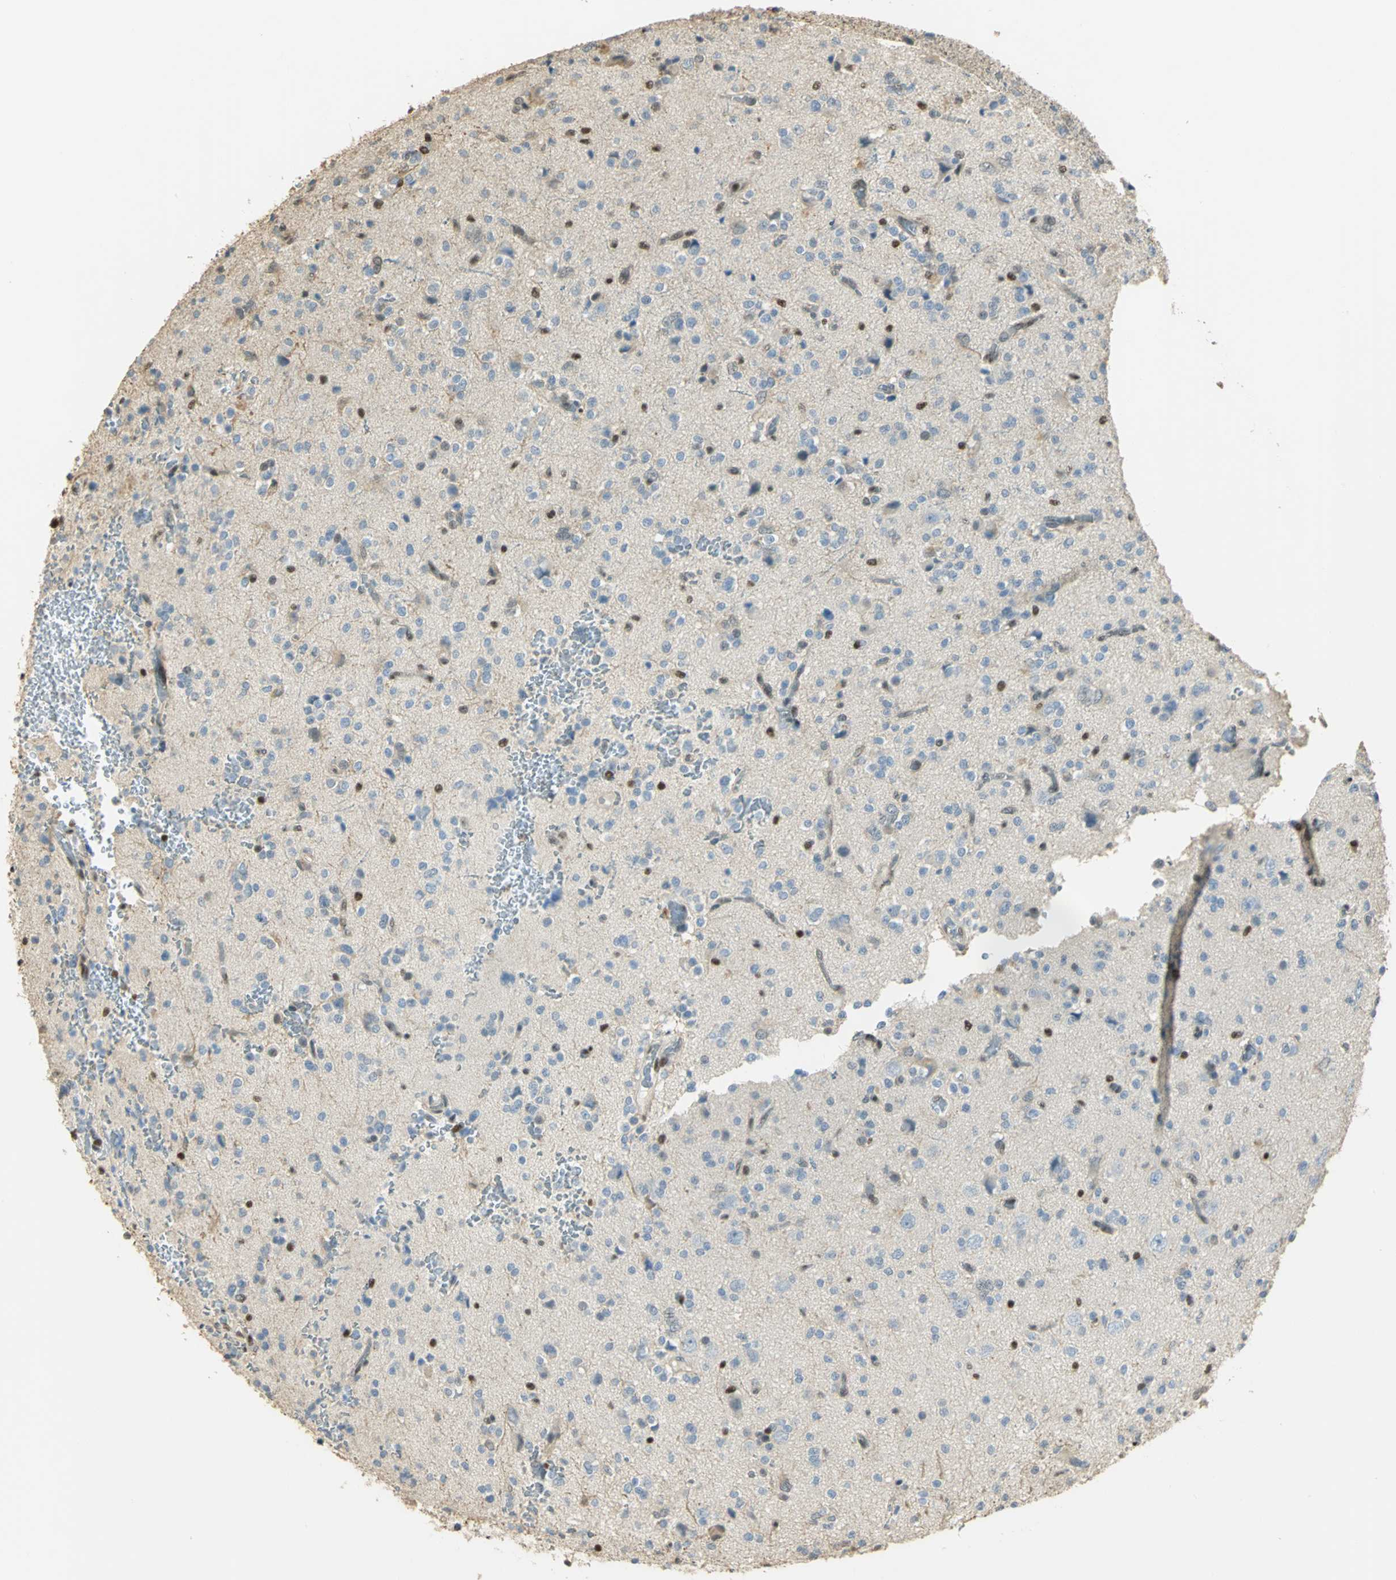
{"staining": {"intensity": "weak", "quantity": "<25%", "location": "nuclear"}, "tissue": "glioma", "cell_type": "Tumor cells", "image_type": "cancer", "snomed": [{"axis": "morphology", "description": "Glioma, malignant, High grade"}, {"axis": "topography", "description": "Brain"}], "caption": "Human malignant high-grade glioma stained for a protein using immunohistochemistry reveals no positivity in tumor cells.", "gene": "ELF1", "patient": {"sex": "male", "age": 47}}